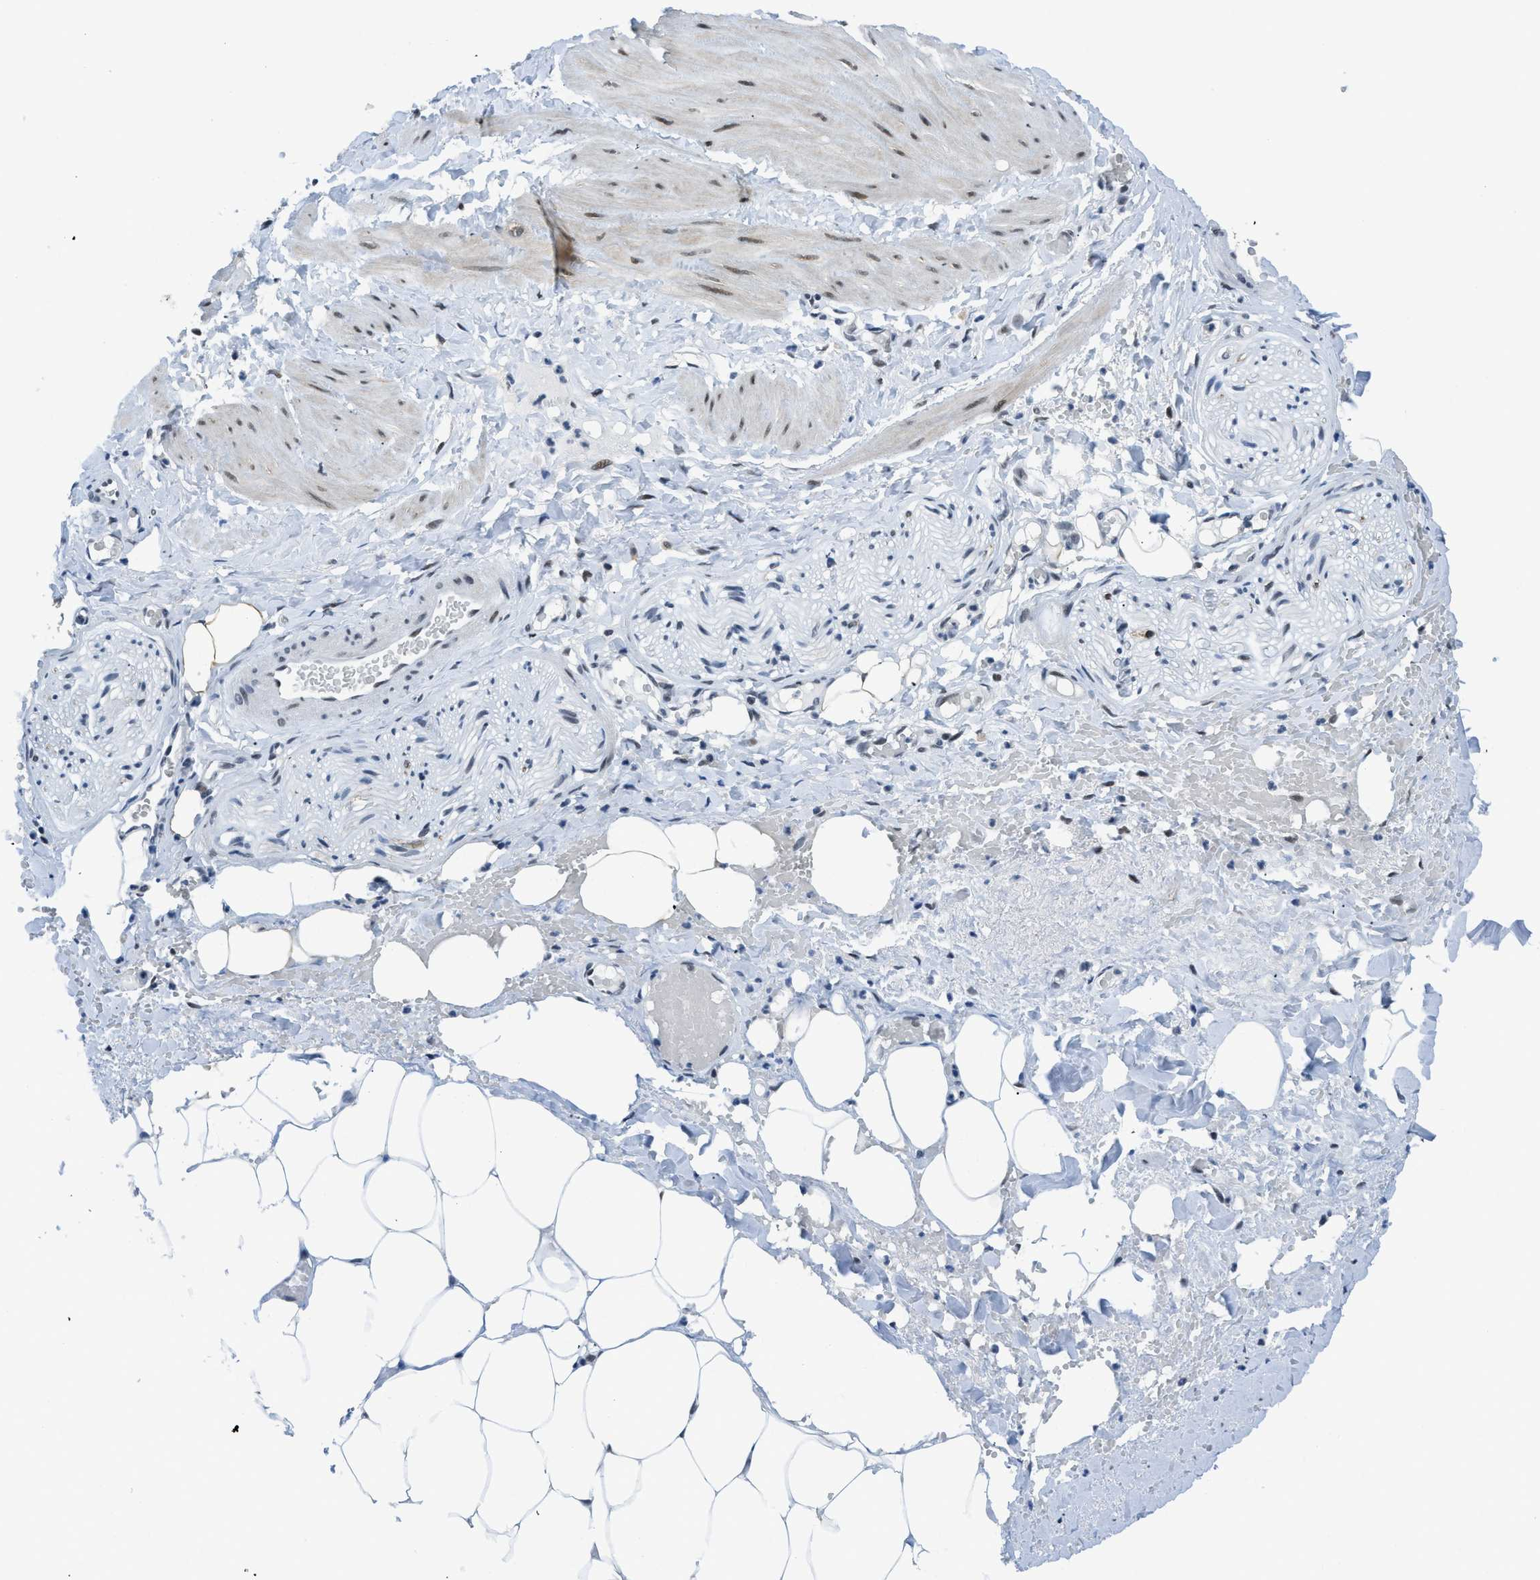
{"staining": {"intensity": "strong", "quantity": ">75%", "location": "nuclear"}, "tissue": "adipose tissue", "cell_type": "Adipocytes", "image_type": "normal", "snomed": [{"axis": "morphology", "description": "Normal tissue, NOS"}, {"axis": "topography", "description": "Soft tissue"}, {"axis": "topography", "description": "Vascular tissue"}], "caption": "Immunohistochemical staining of normal human adipose tissue exhibits strong nuclear protein staining in approximately >75% of adipocytes. The staining was performed using DAB (3,3'-diaminobenzidine) to visualize the protein expression in brown, while the nuclei were stained in blue with hematoxylin (Magnification: 20x).", "gene": "GATAD2B", "patient": {"sex": "female", "age": 35}}